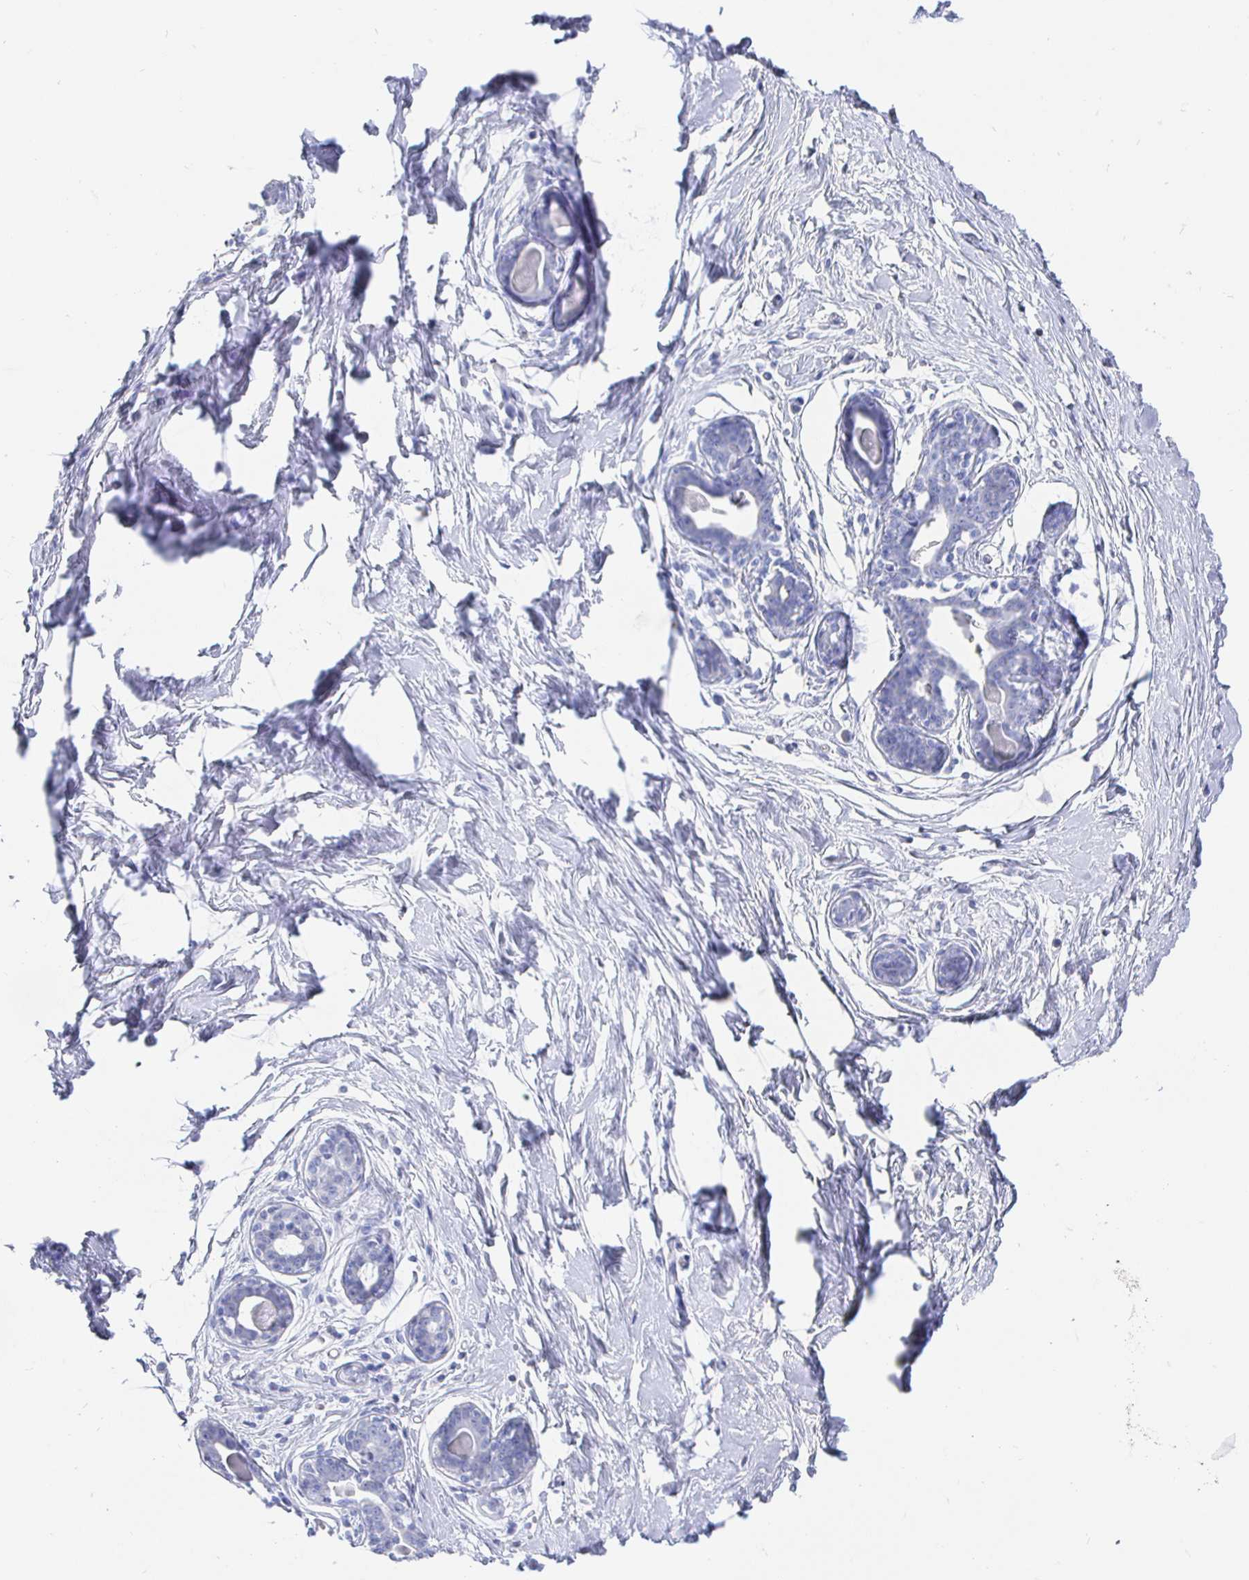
{"staining": {"intensity": "negative", "quantity": "none", "location": "none"}, "tissue": "breast", "cell_type": "Adipocytes", "image_type": "normal", "snomed": [{"axis": "morphology", "description": "Normal tissue, NOS"}, {"axis": "topography", "description": "Breast"}], "caption": "DAB (3,3'-diaminobenzidine) immunohistochemical staining of unremarkable human breast demonstrates no significant expression in adipocytes.", "gene": "CLCA1", "patient": {"sex": "female", "age": 45}}